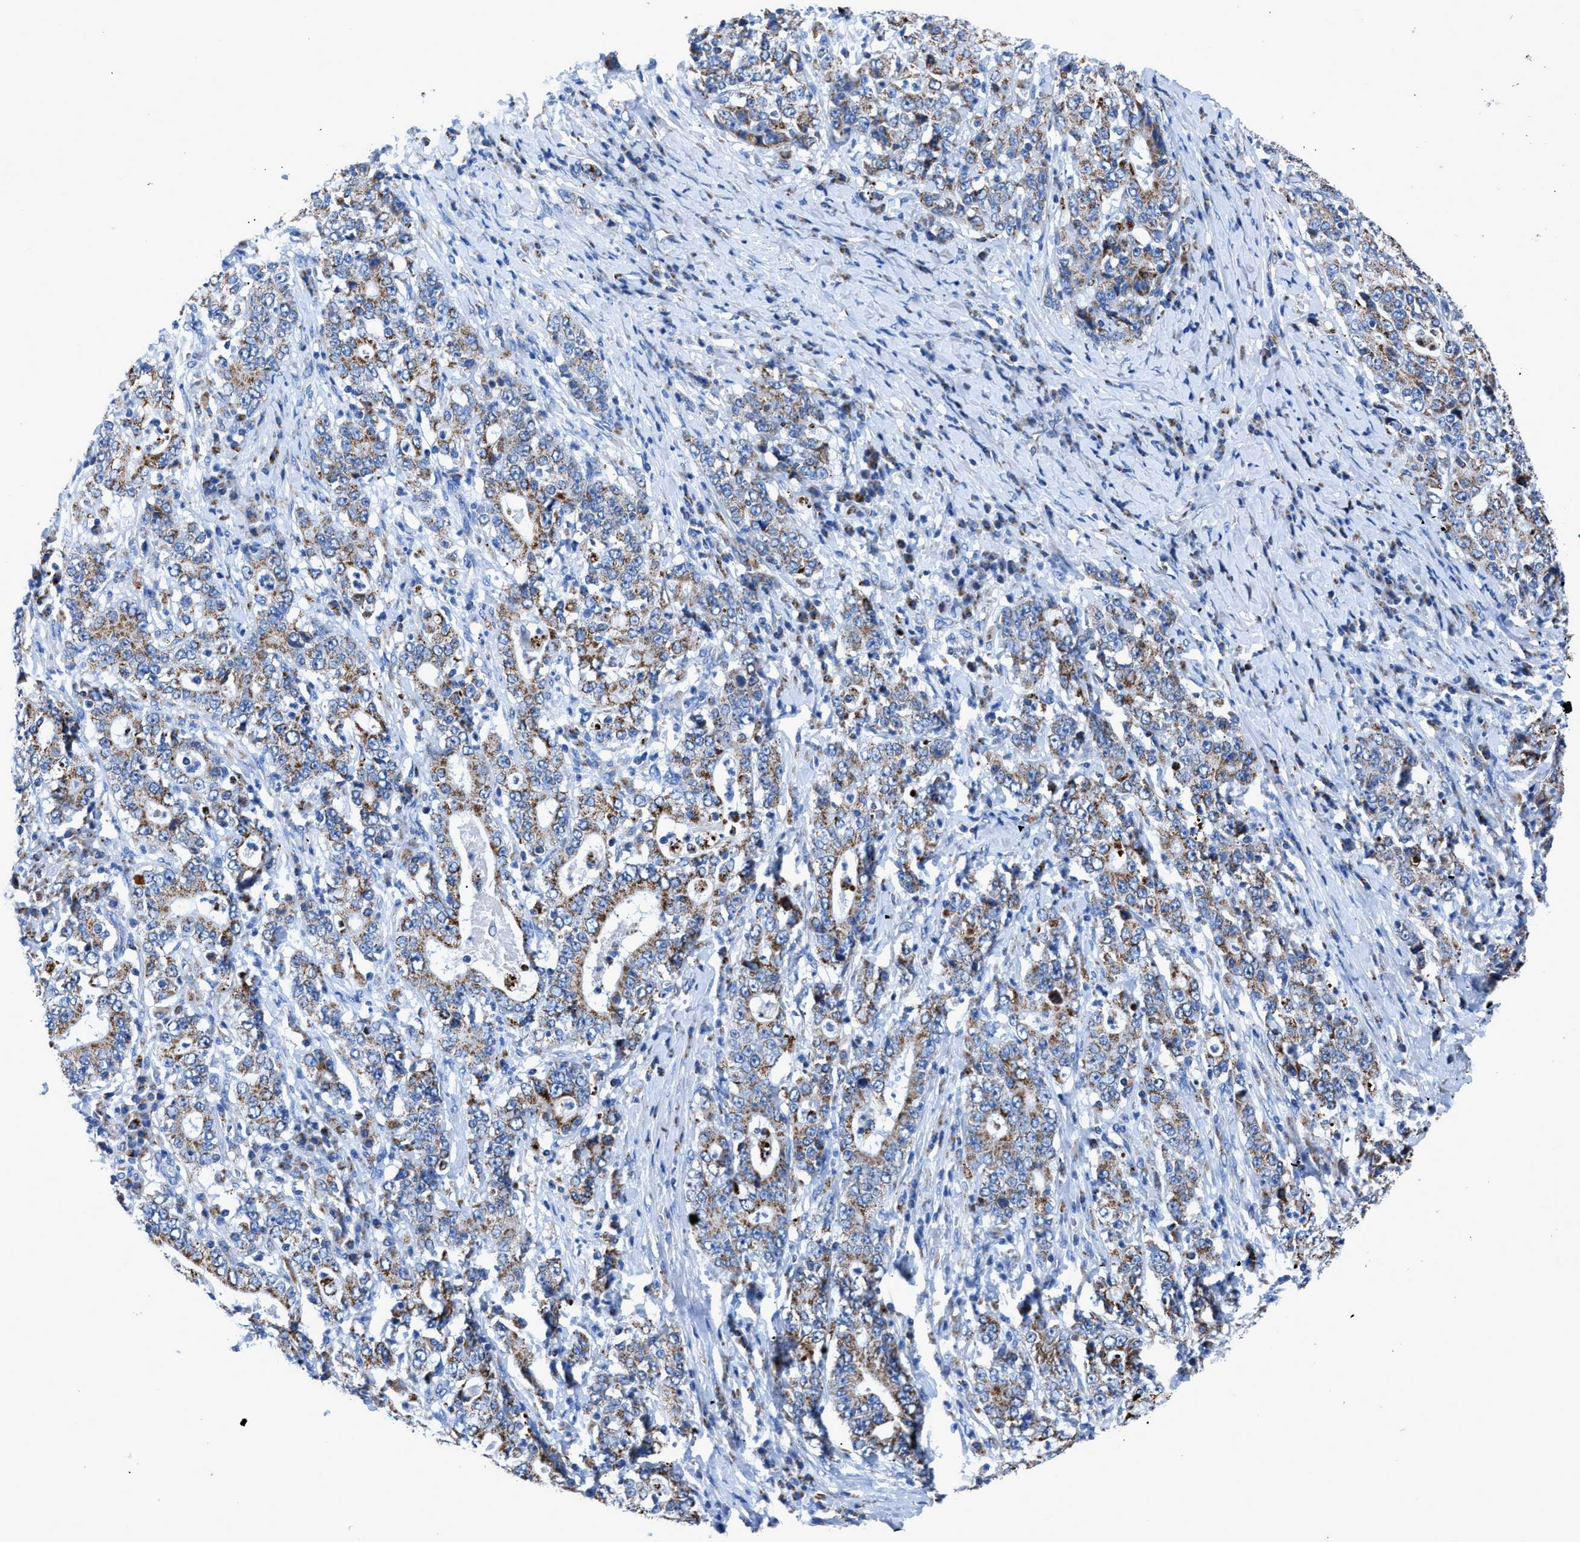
{"staining": {"intensity": "moderate", "quantity": "25%-75%", "location": "cytoplasmic/membranous"}, "tissue": "stomach cancer", "cell_type": "Tumor cells", "image_type": "cancer", "snomed": [{"axis": "morphology", "description": "Normal tissue, NOS"}, {"axis": "morphology", "description": "Adenocarcinoma, NOS"}, {"axis": "topography", "description": "Stomach, upper"}, {"axis": "topography", "description": "Stomach"}], "caption": "IHC image of human stomach adenocarcinoma stained for a protein (brown), which displays medium levels of moderate cytoplasmic/membranous staining in about 25%-75% of tumor cells.", "gene": "ZDHHC3", "patient": {"sex": "male", "age": 59}}